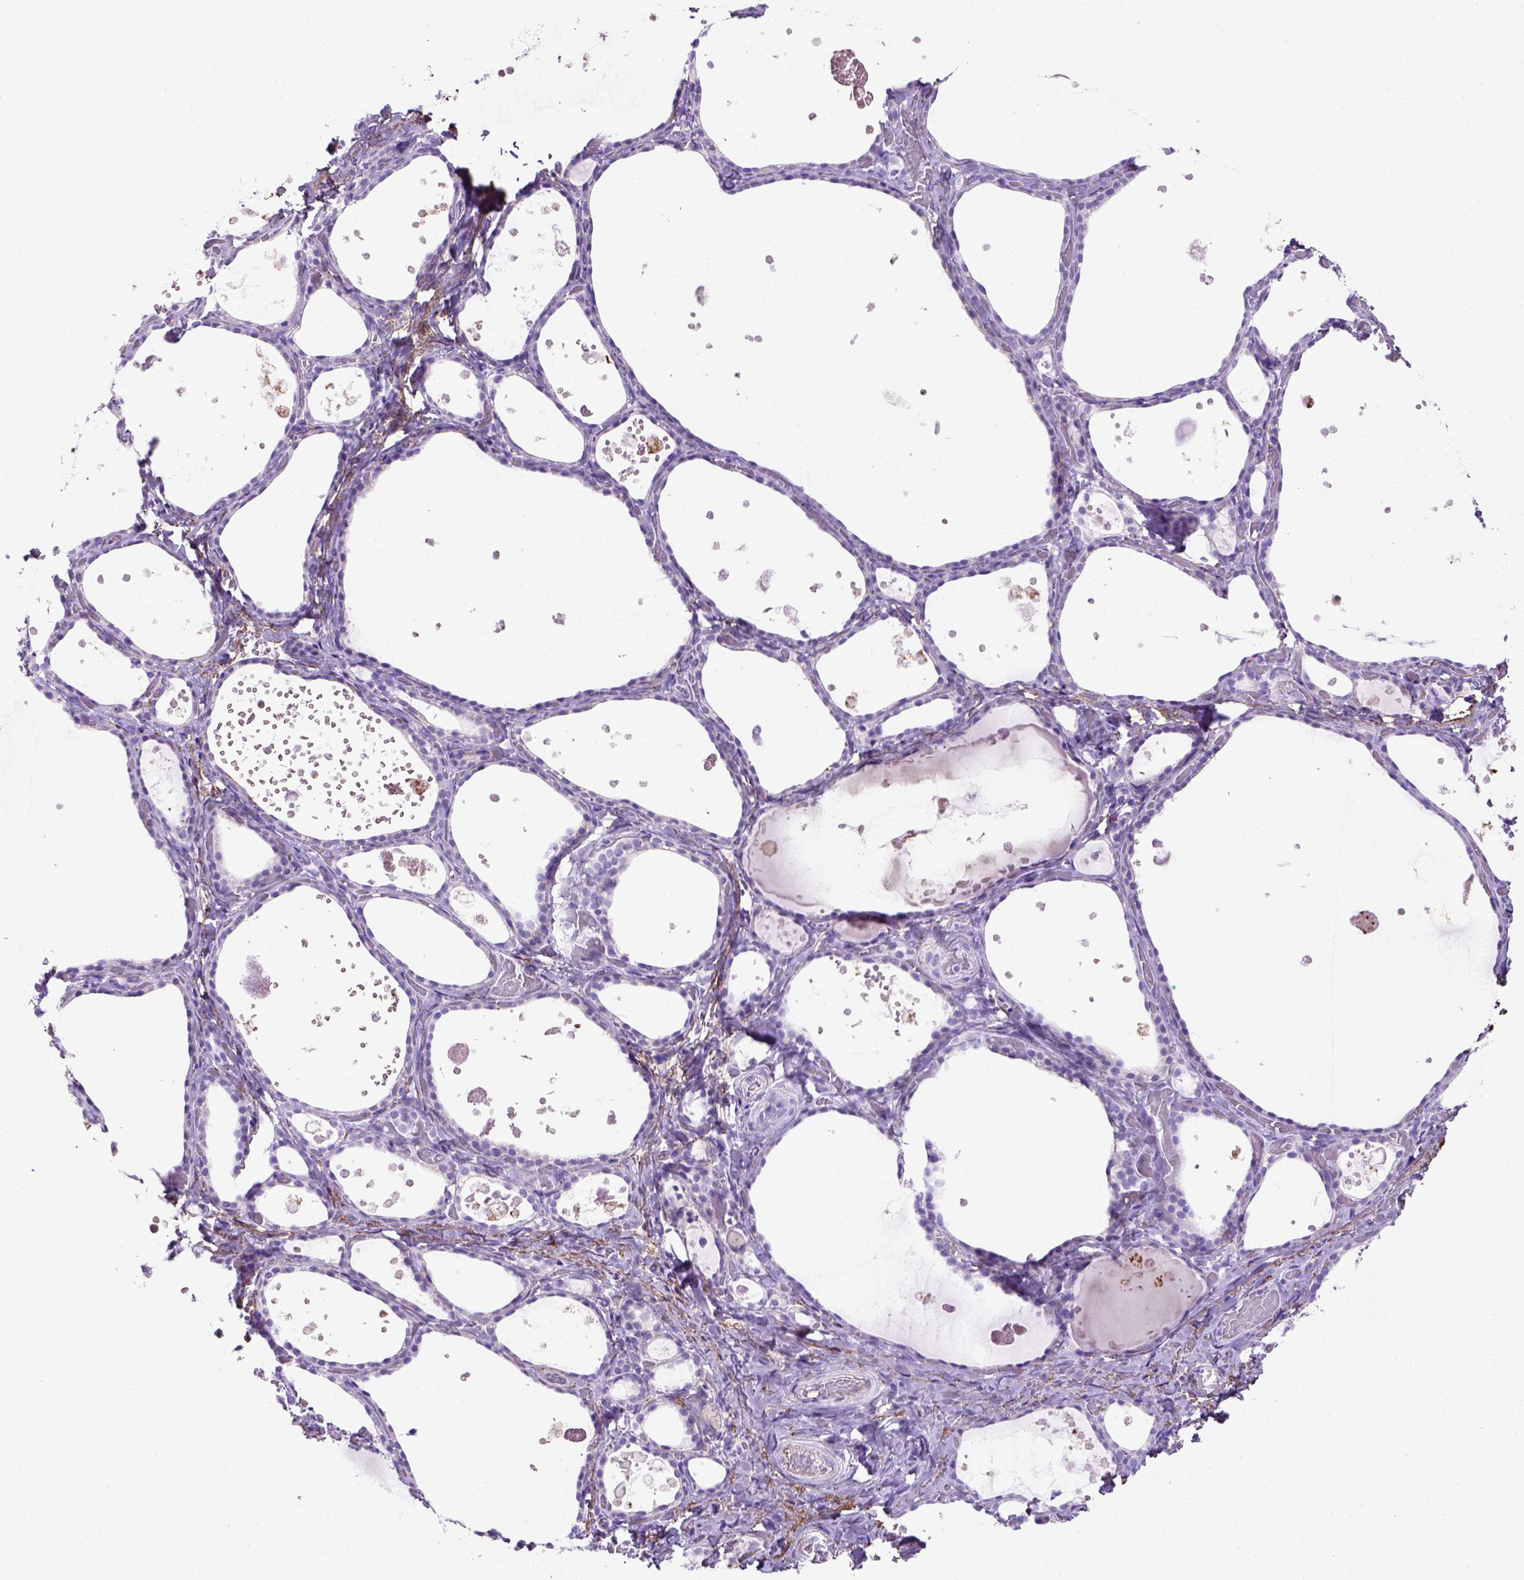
{"staining": {"intensity": "negative", "quantity": "none", "location": "none"}, "tissue": "thyroid gland", "cell_type": "Glandular cells", "image_type": "normal", "snomed": [{"axis": "morphology", "description": "Normal tissue, NOS"}, {"axis": "topography", "description": "Thyroid gland"}], "caption": "This is an immunohistochemistry (IHC) image of normal human thyroid gland. There is no expression in glandular cells.", "gene": "SIRPD", "patient": {"sex": "female", "age": 56}}